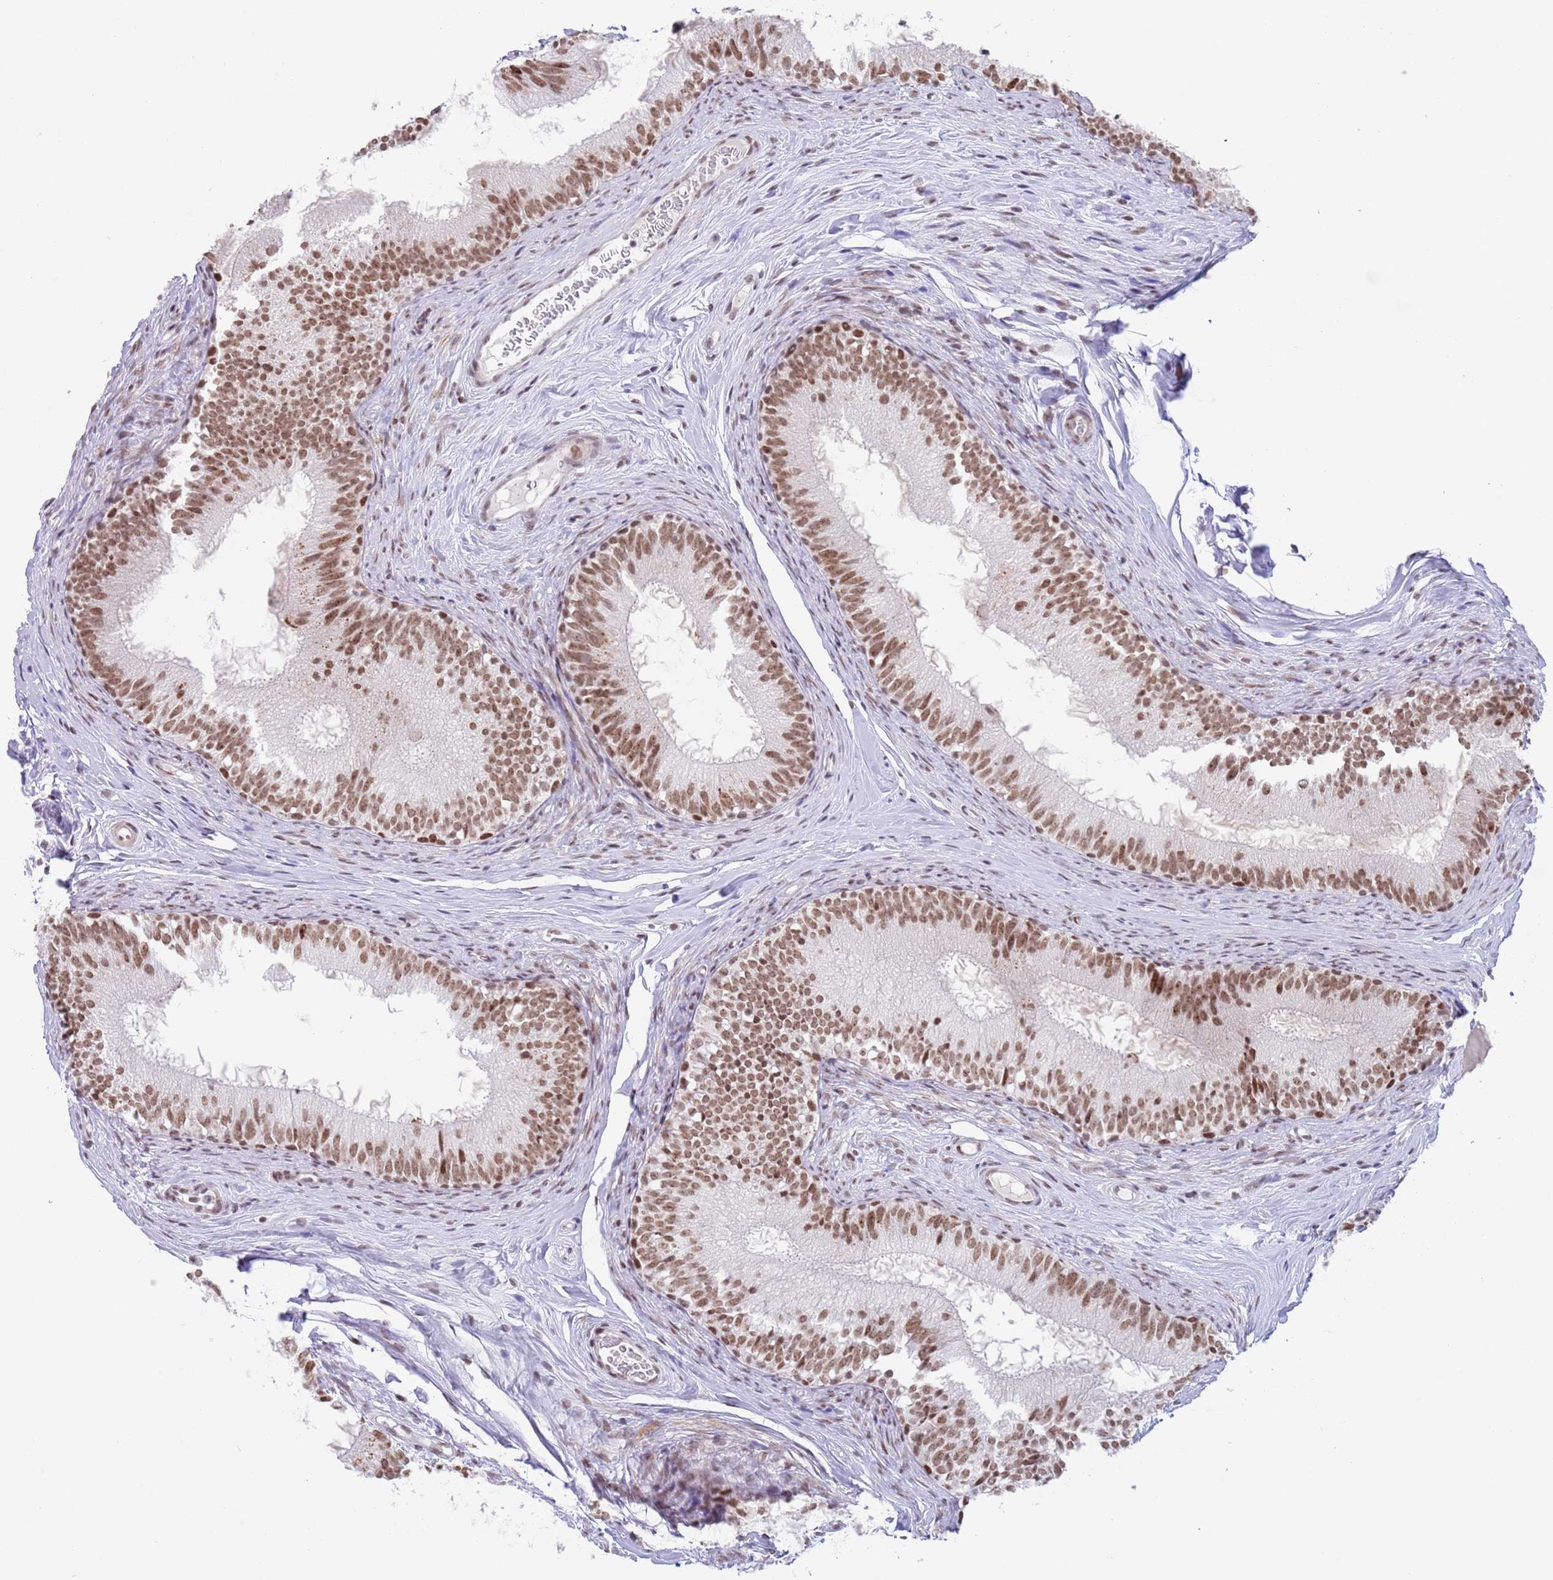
{"staining": {"intensity": "moderate", "quantity": ">75%", "location": "nuclear"}, "tissue": "epididymis", "cell_type": "Glandular cells", "image_type": "normal", "snomed": [{"axis": "morphology", "description": "Normal tissue, NOS"}, {"axis": "topography", "description": "Epididymis"}], "caption": "DAB (3,3'-diaminobenzidine) immunohistochemical staining of unremarkable epididymis demonstrates moderate nuclear protein staining in about >75% of glandular cells.", "gene": "ZNF382", "patient": {"sex": "male", "age": 25}}